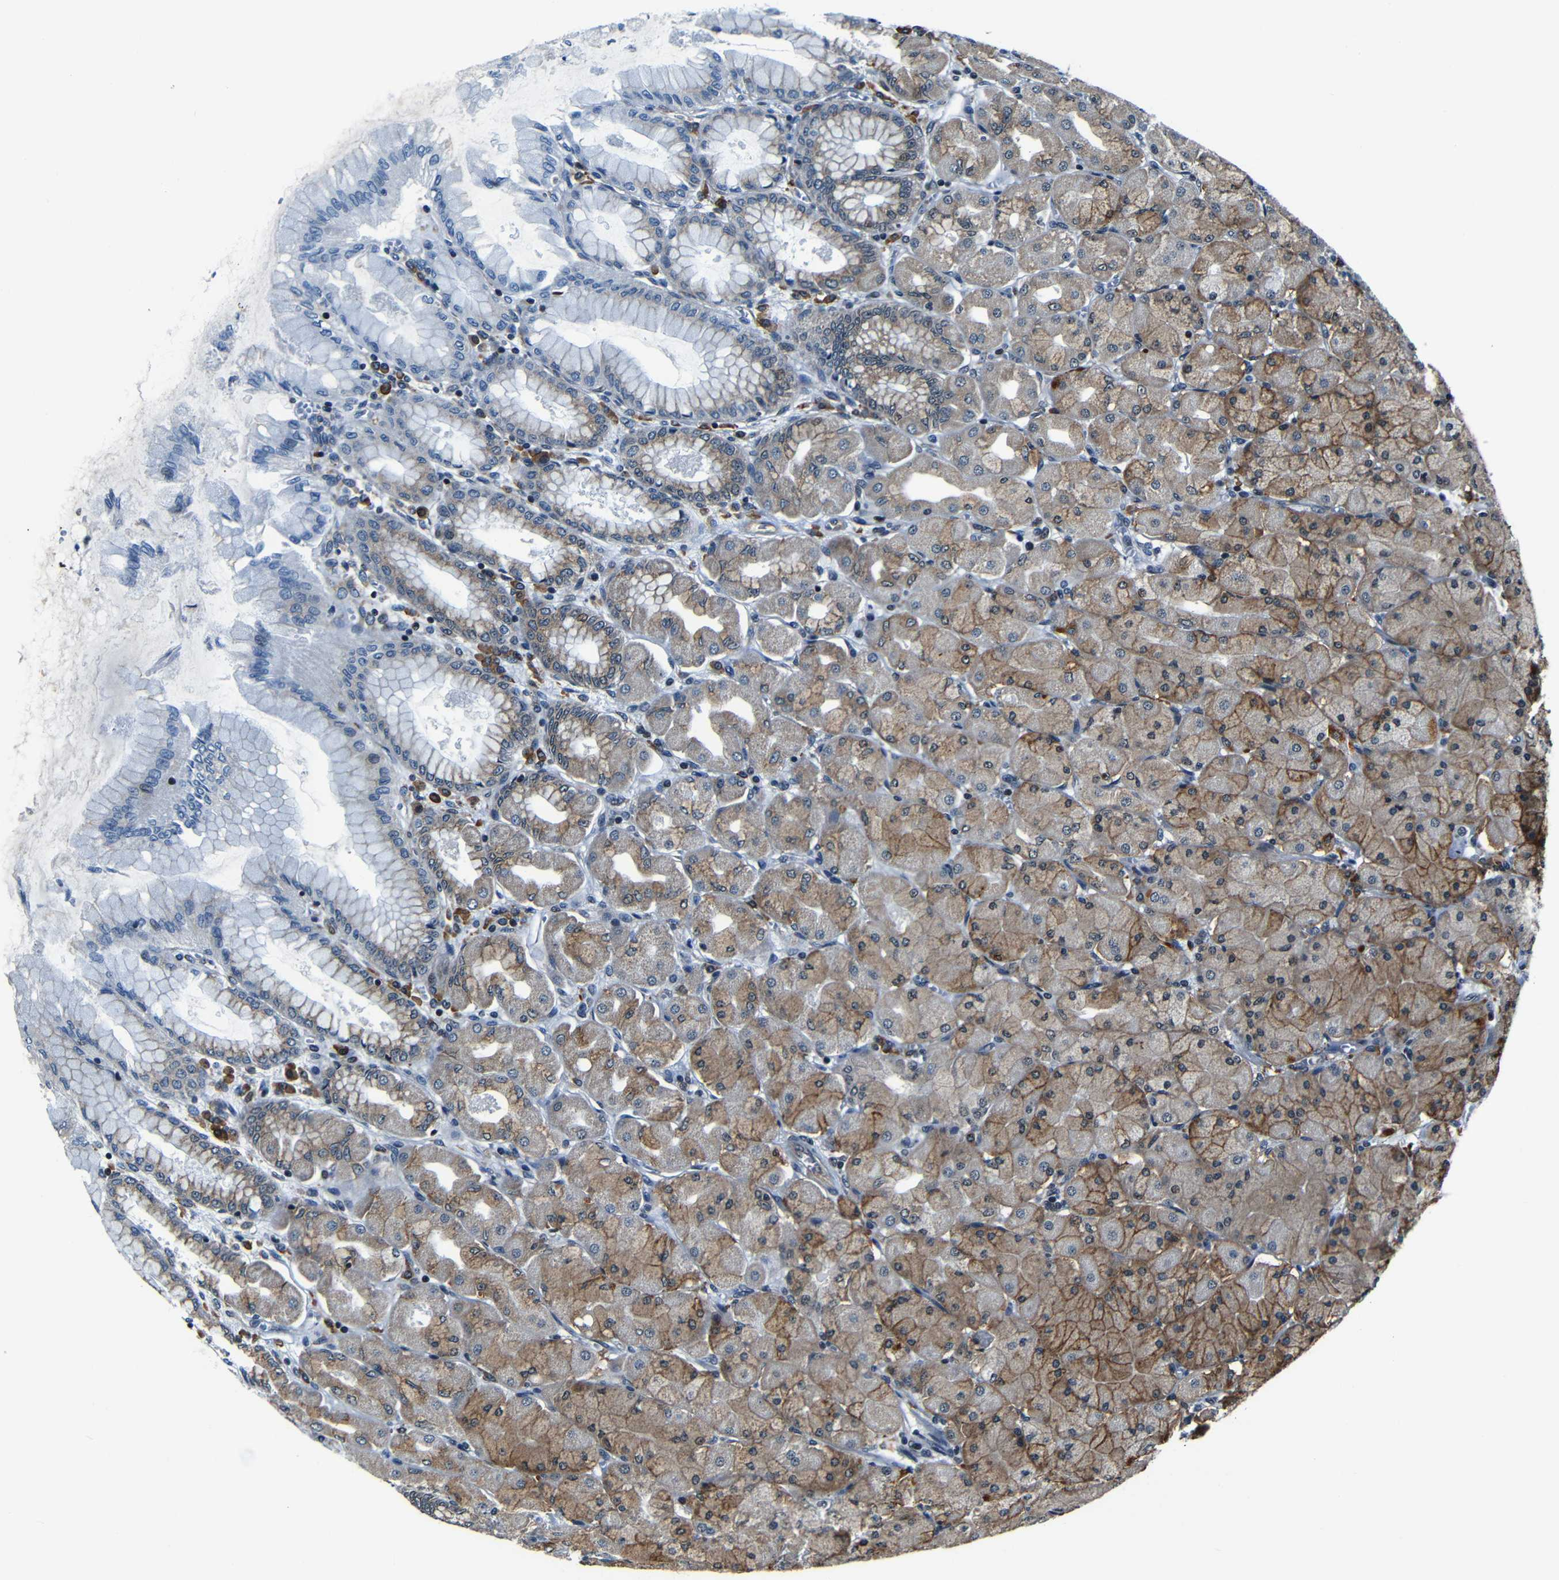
{"staining": {"intensity": "moderate", "quantity": ">75%", "location": "cytoplasmic/membranous,nuclear"}, "tissue": "stomach", "cell_type": "Glandular cells", "image_type": "normal", "snomed": [{"axis": "morphology", "description": "Normal tissue, NOS"}, {"axis": "topography", "description": "Stomach, upper"}], "caption": "This is a micrograph of IHC staining of benign stomach, which shows moderate positivity in the cytoplasmic/membranous,nuclear of glandular cells.", "gene": "NCBP3", "patient": {"sex": "female", "age": 56}}